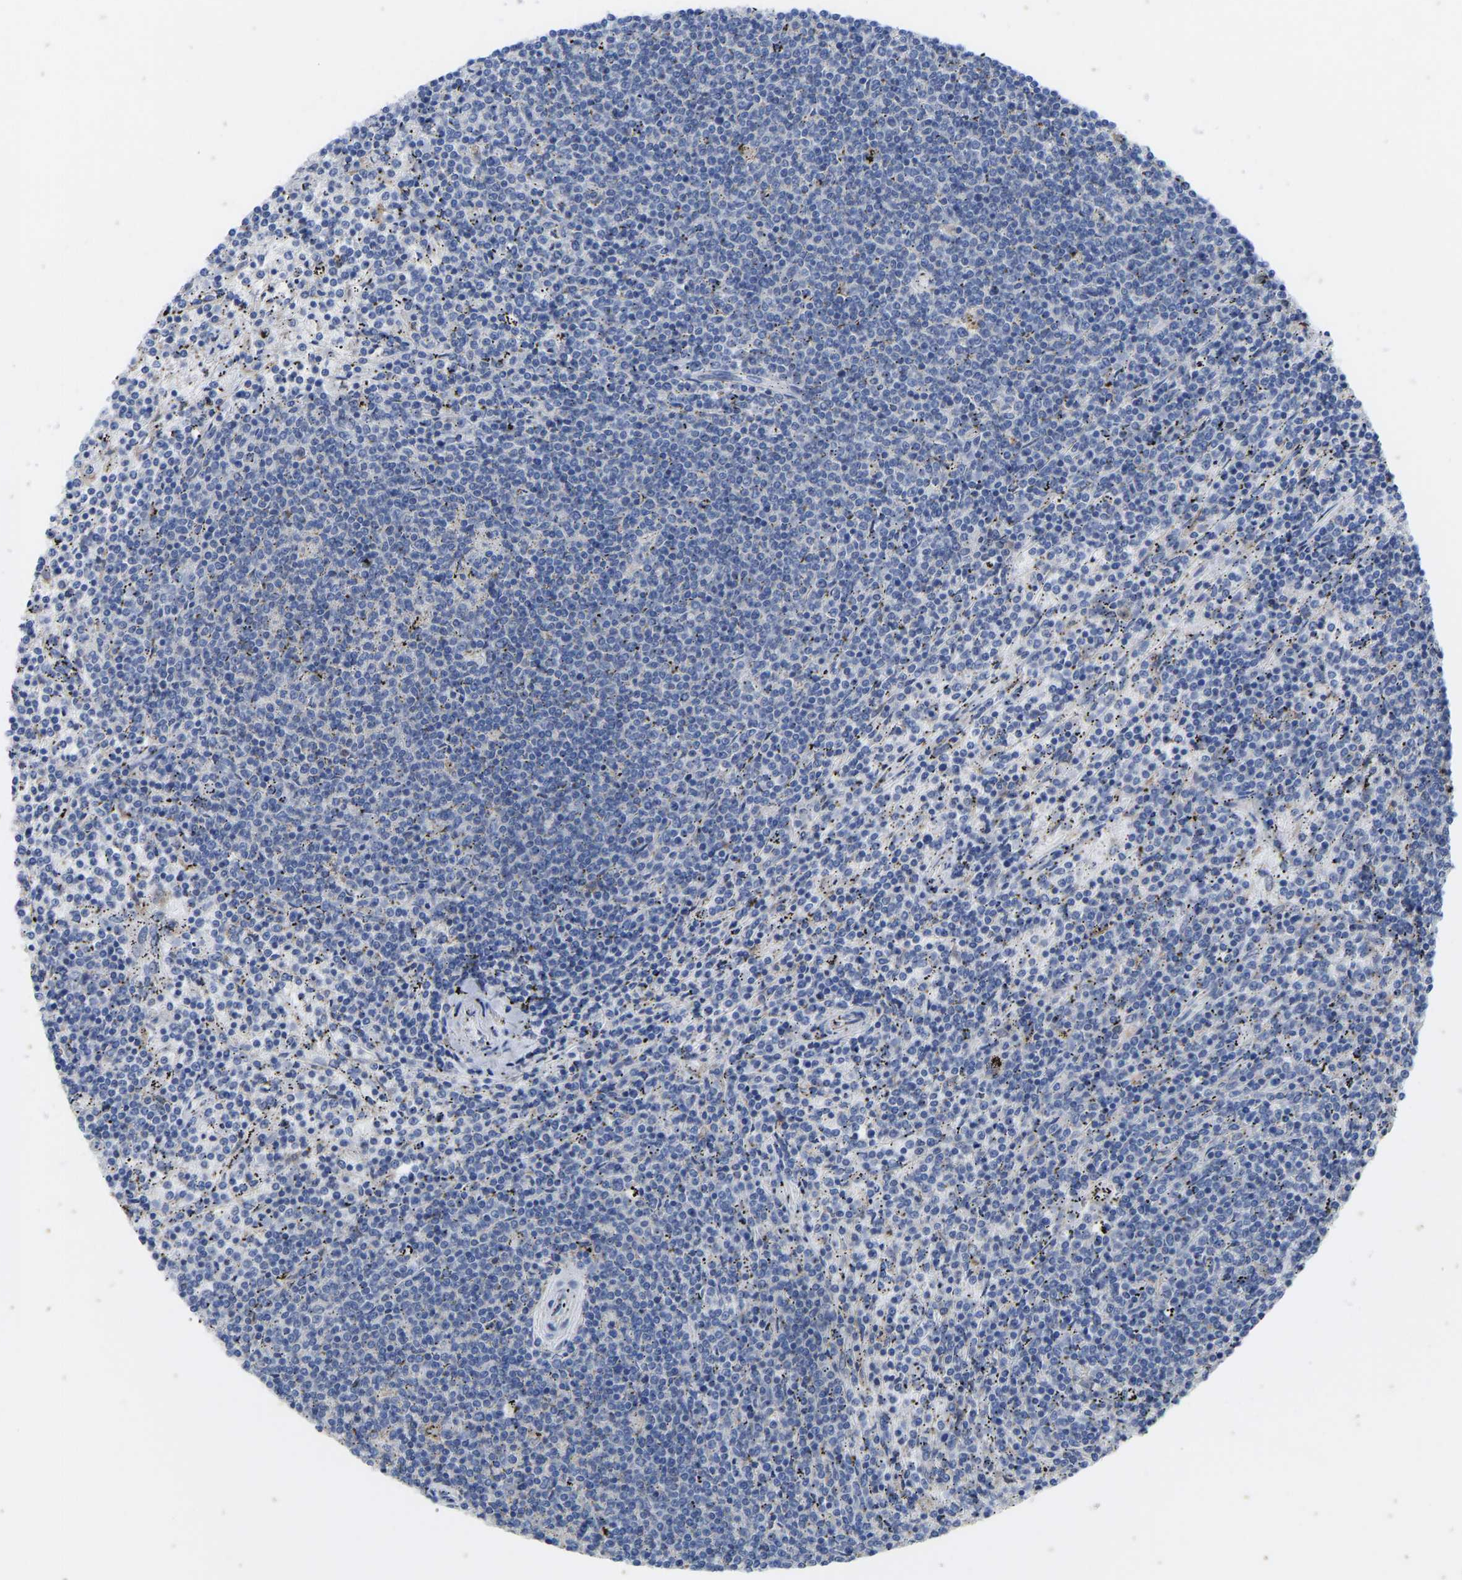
{"staining": {"intensity": "negative", "quantity": "none", "location": "none"}, "tissue": "lymphoma", "cell_type": "Tumor cells", "image_type": "cancer", "snomed": [{"axis": "morphology", "description": "Malignant lymphoma, non-Hodgkin's type, Low grade"}, {"axis": "topography", "description": "Spleen"}], "caption": "Immunohistochemical staining of malignant lymphoma, non-Hodgkin's type (low-grade) shows no significant staining in tumor cells.", "gene": "OLIG2", "patient": {"sex": "female", "age": 50}}